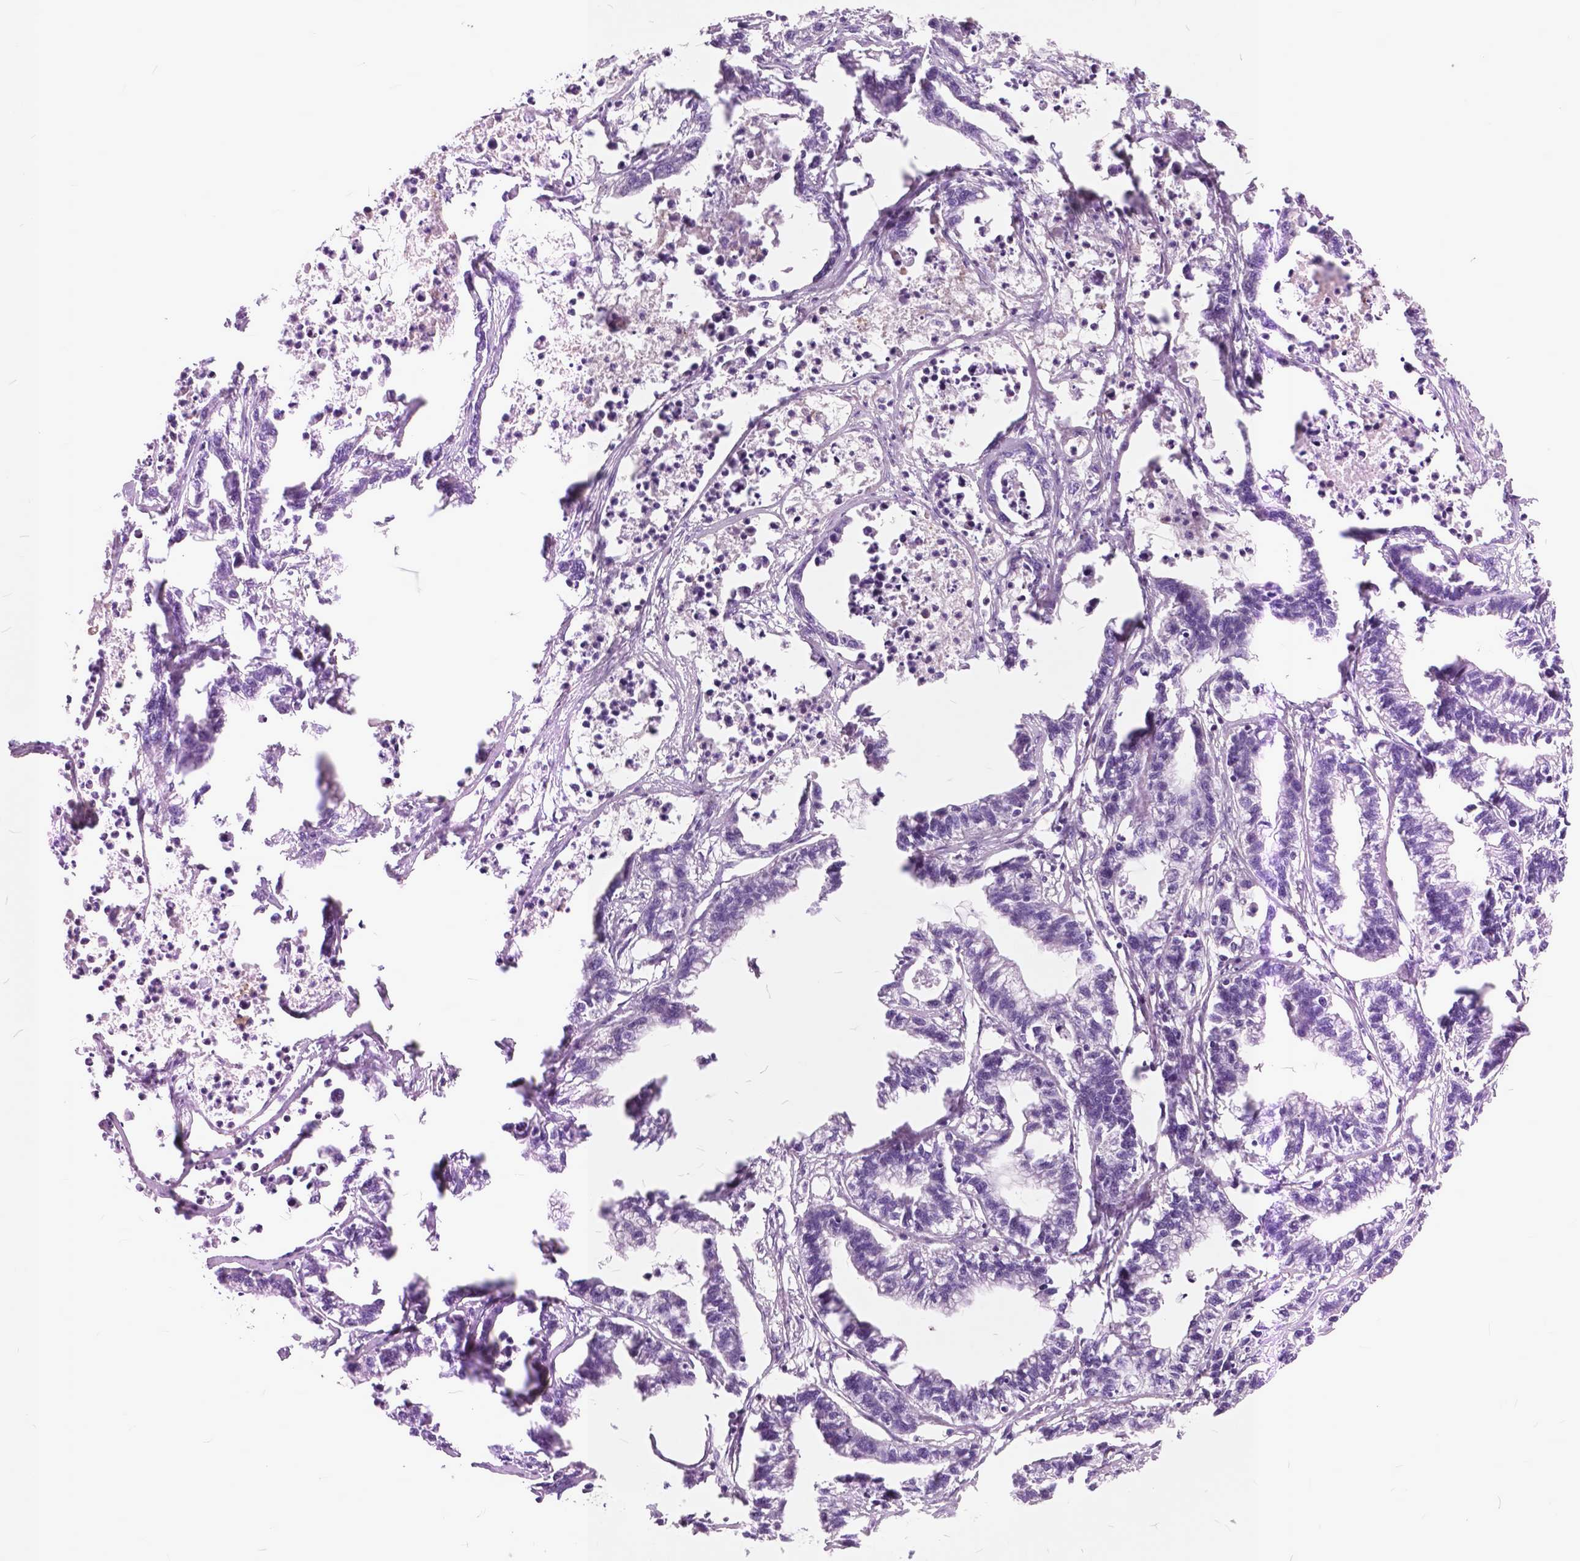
{"staining": {"intensity": "negative", "quantity": "none", "location": "none"}, "tissue": "stomach cancer", "cell_type": "Tumor cells", "image_type": "cancer", "snomed": [{"axis": "morphology", "description": "Adenocarcinoma, NOS"}, {"axis": "topography", "description": "Stomach"}], "caption": "Tumor cells show no significant protein expression in stomach adenocarcinoma.", "gene": "GDF9", "patient": {"sex": "male", "age": 83}}